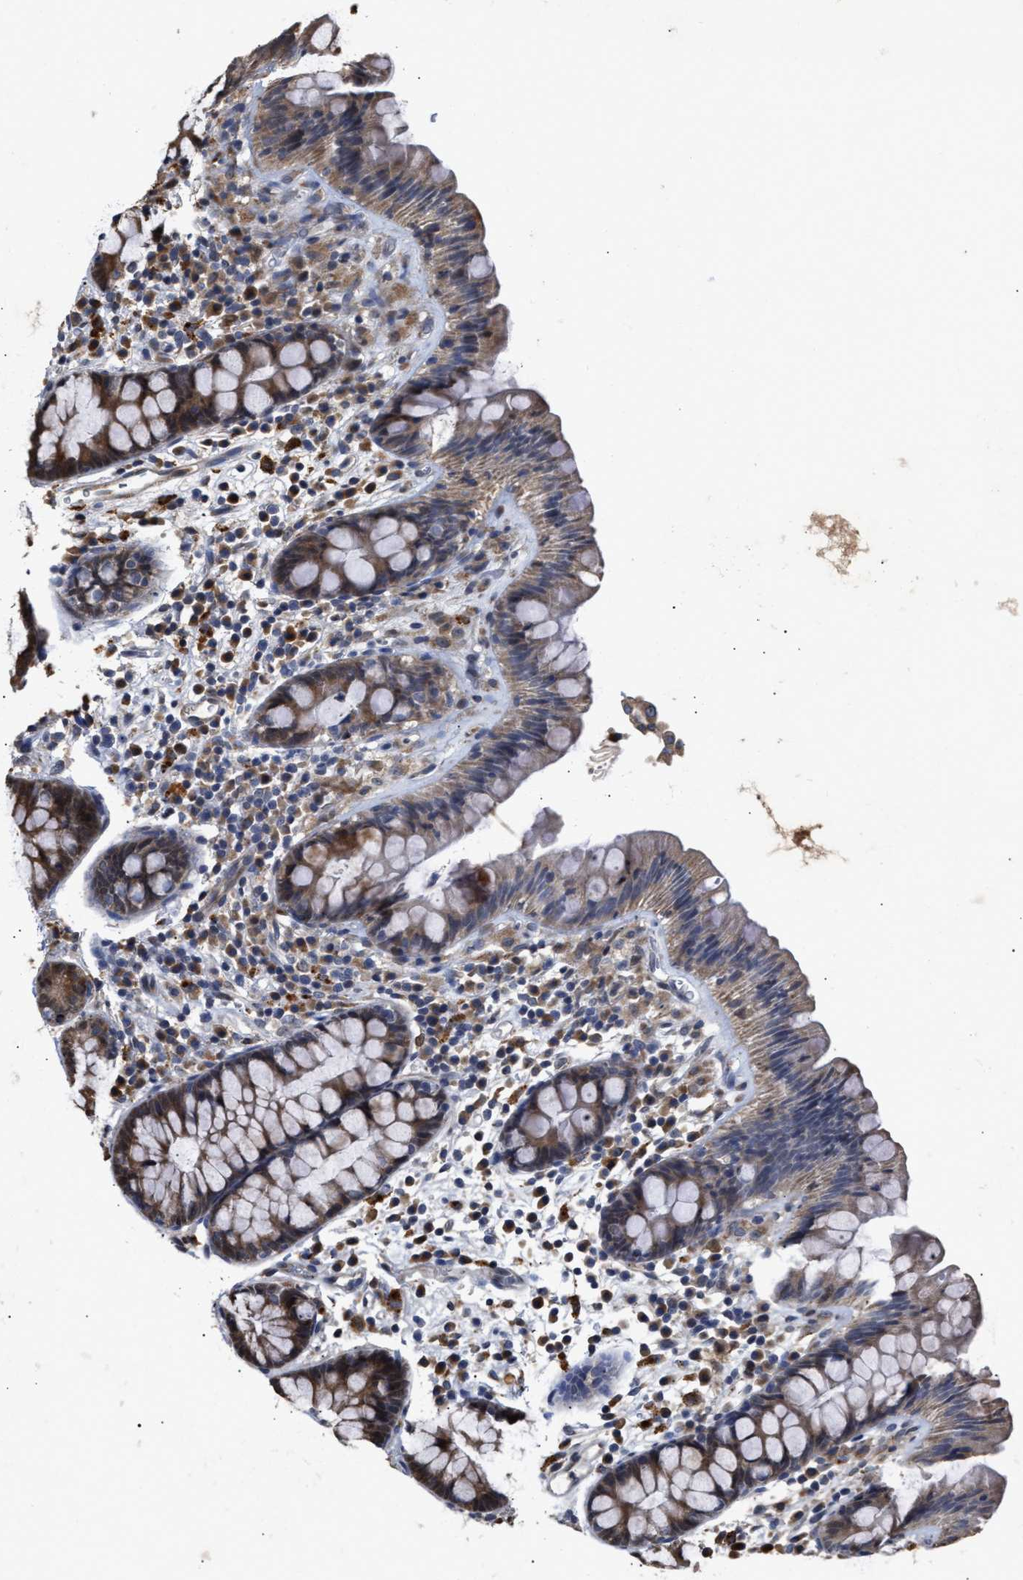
{"staining": {"intensity": "negative", "quantity": "none", "location": "none"}, "tissue": "colon", "cell_type": "Endothelial cells", "image_type": "normal", "snomed": [{"axis": "morphology", "description": "Normal tissue, NOS"}, {"axis": "topography", "description": "Colon"}], "caption": "This is an immunohistochemistry (IHC) micrograph of unremarkable colon. There is no positivity in endothelial cells.", "gene": "GOSR1", "patient": {"sex": "female", "age": 80}}